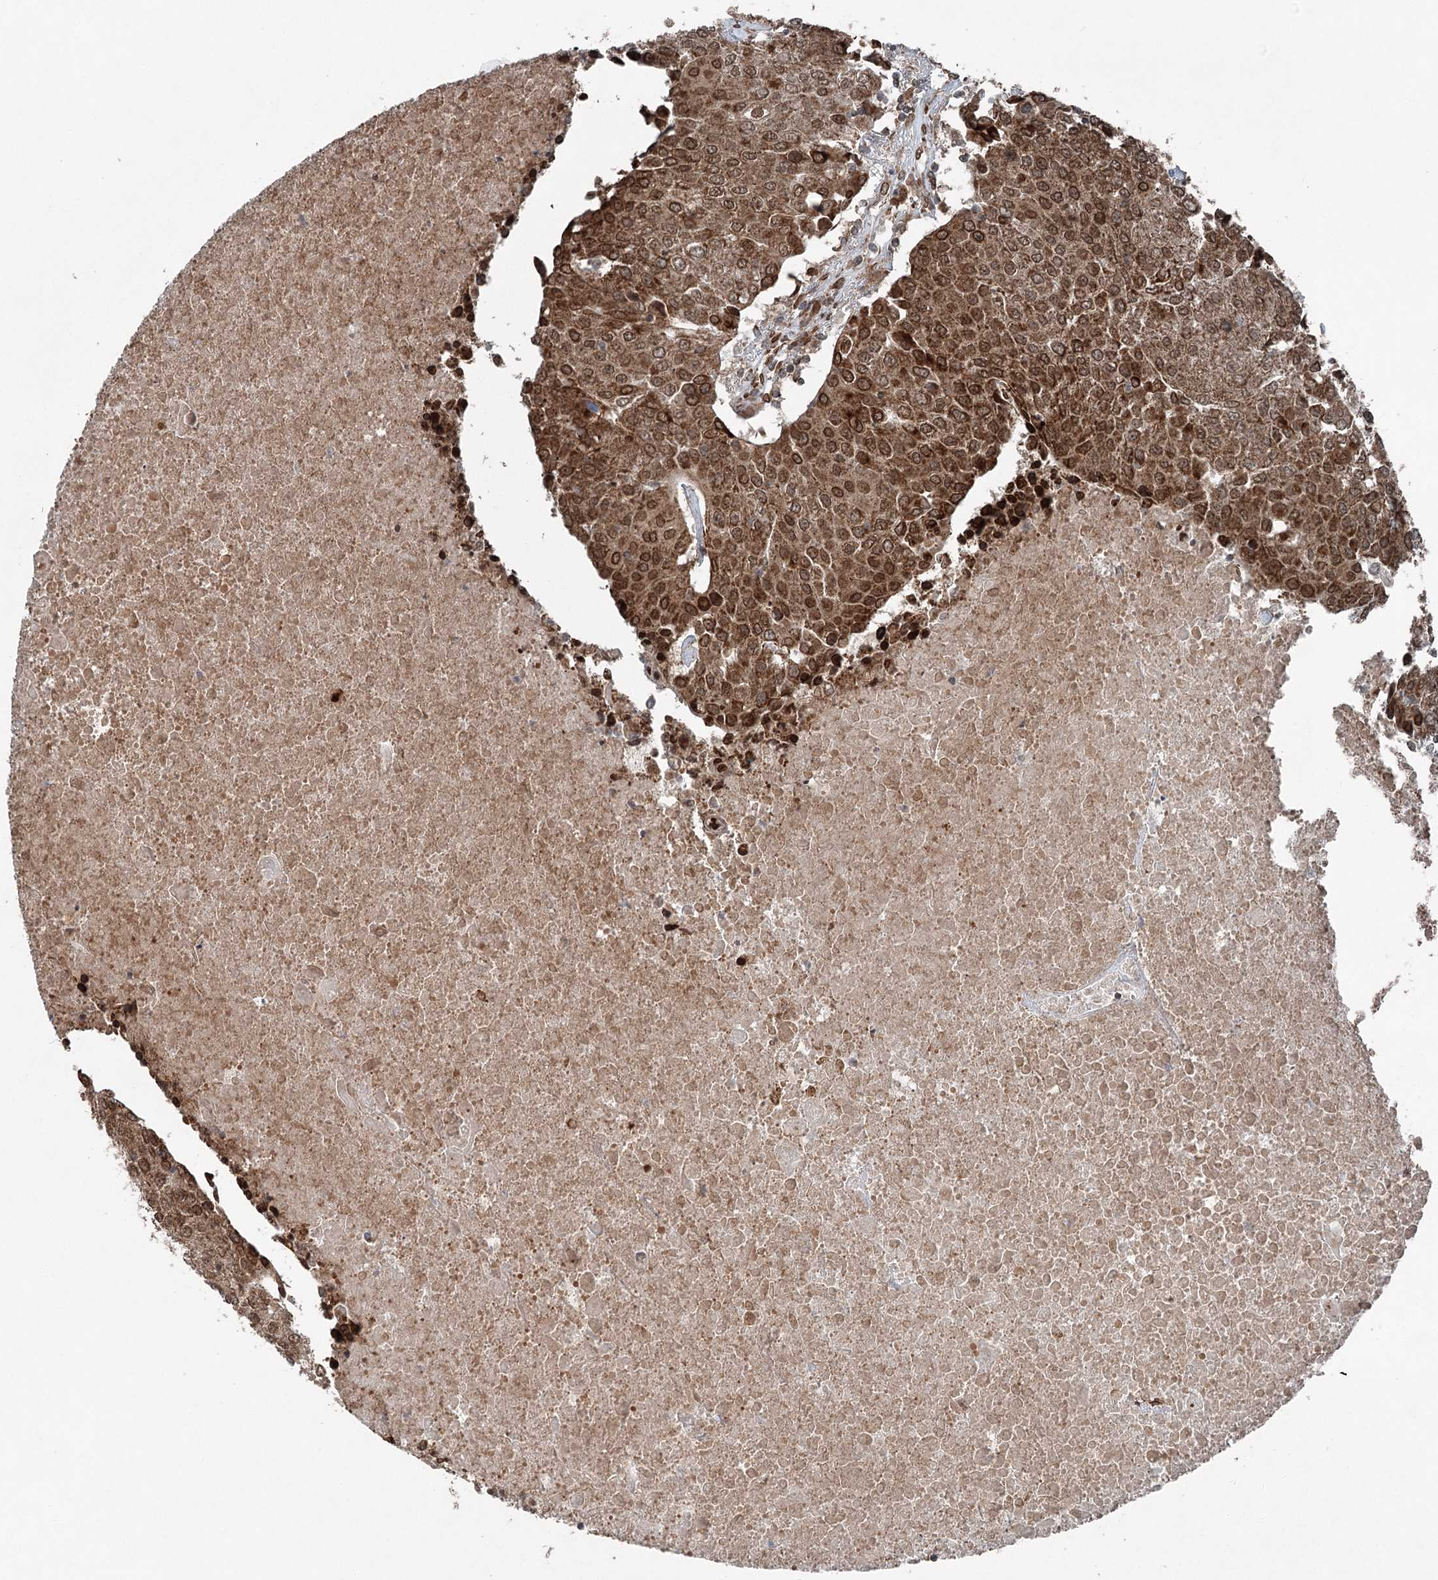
{"staining": {"intensity": "strong", "quantity": ">75%", "location": "cytoplasmic/membranous"}, "tissue": "urothelial cancer", "cell_type": "Tumor cells", "image_type": "cancer", "snomed": [{"axis": "morphology", "description": "Urothelial carcinoma, High grade"}, {"axis": "topography", "description": "Urinary bladder"}], "caption": "About >75% of tumor cells in human urothelial cancer show strong cytoplasmic/membranous protein staining as visualized by brown immunohistochemical staining.", "gene": "BCKDHA", "patient": {"sex": "female", "age": 85}}